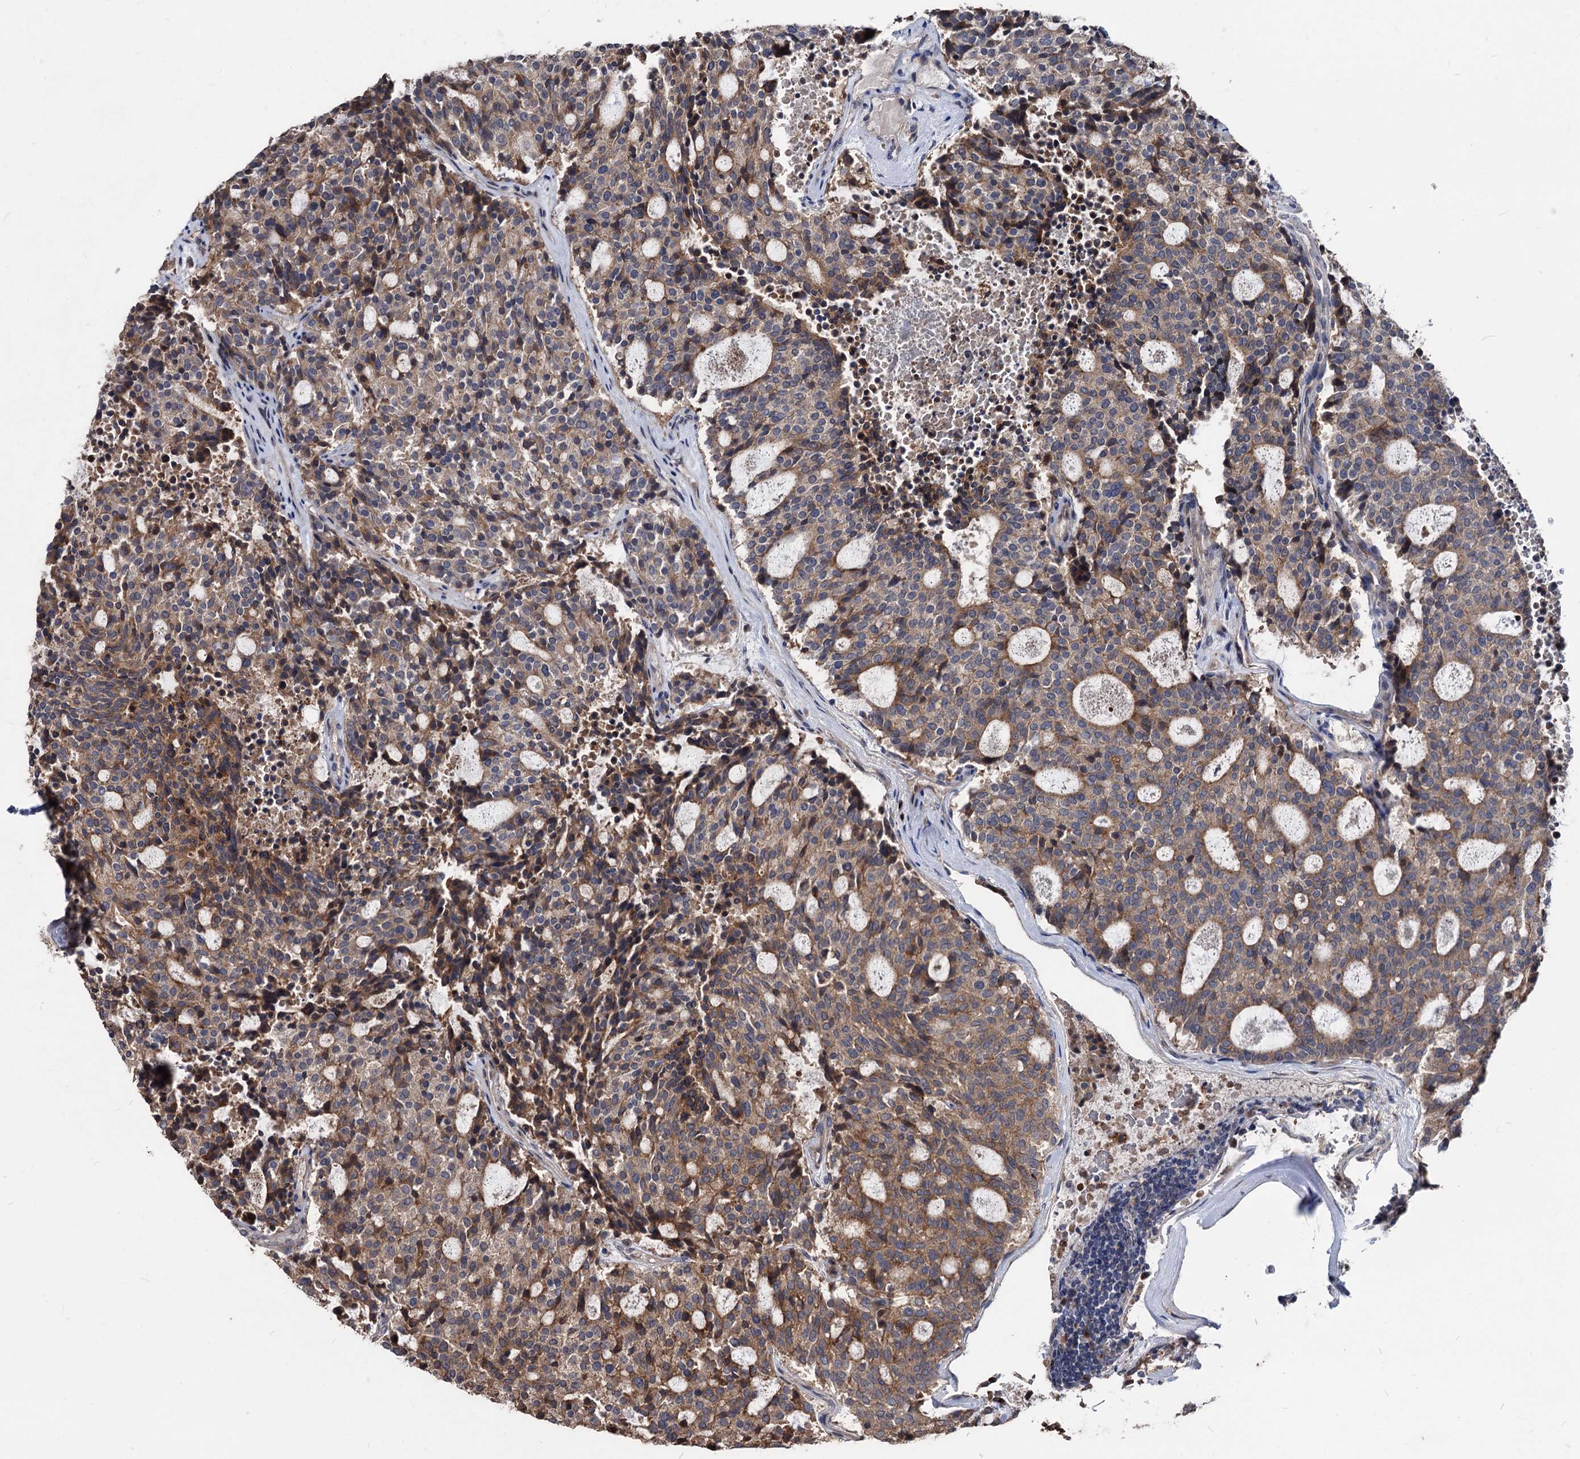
{"staining": {"intensity": "moderate", "quantity": "25%-75%", "location": "cytoplasmic/membranous"}, "tissue": "carcinoid", "cell_type": "Tumor cells", "image_type": "cancer", "snomed": [{"axis": "morphology", "description": "Carcinoid, malignant, NOS"}, {"axis": "topography", "description": "Pancreas"}], "caption": "Immunohistochemistry staining of carcinoid, which reveals medium levels of moderate cytoplasmic/membranous staining in approximately 25%-75% of tumor cells indicating moderate cytoplasmic/membranous protein expression. The staining was performed using DAB (brown) for protein detection and nuclei were counterstained in hematoxylin (blue).", "gene": "SMAGP", "patient": {"sex": "female", "age": 54}}